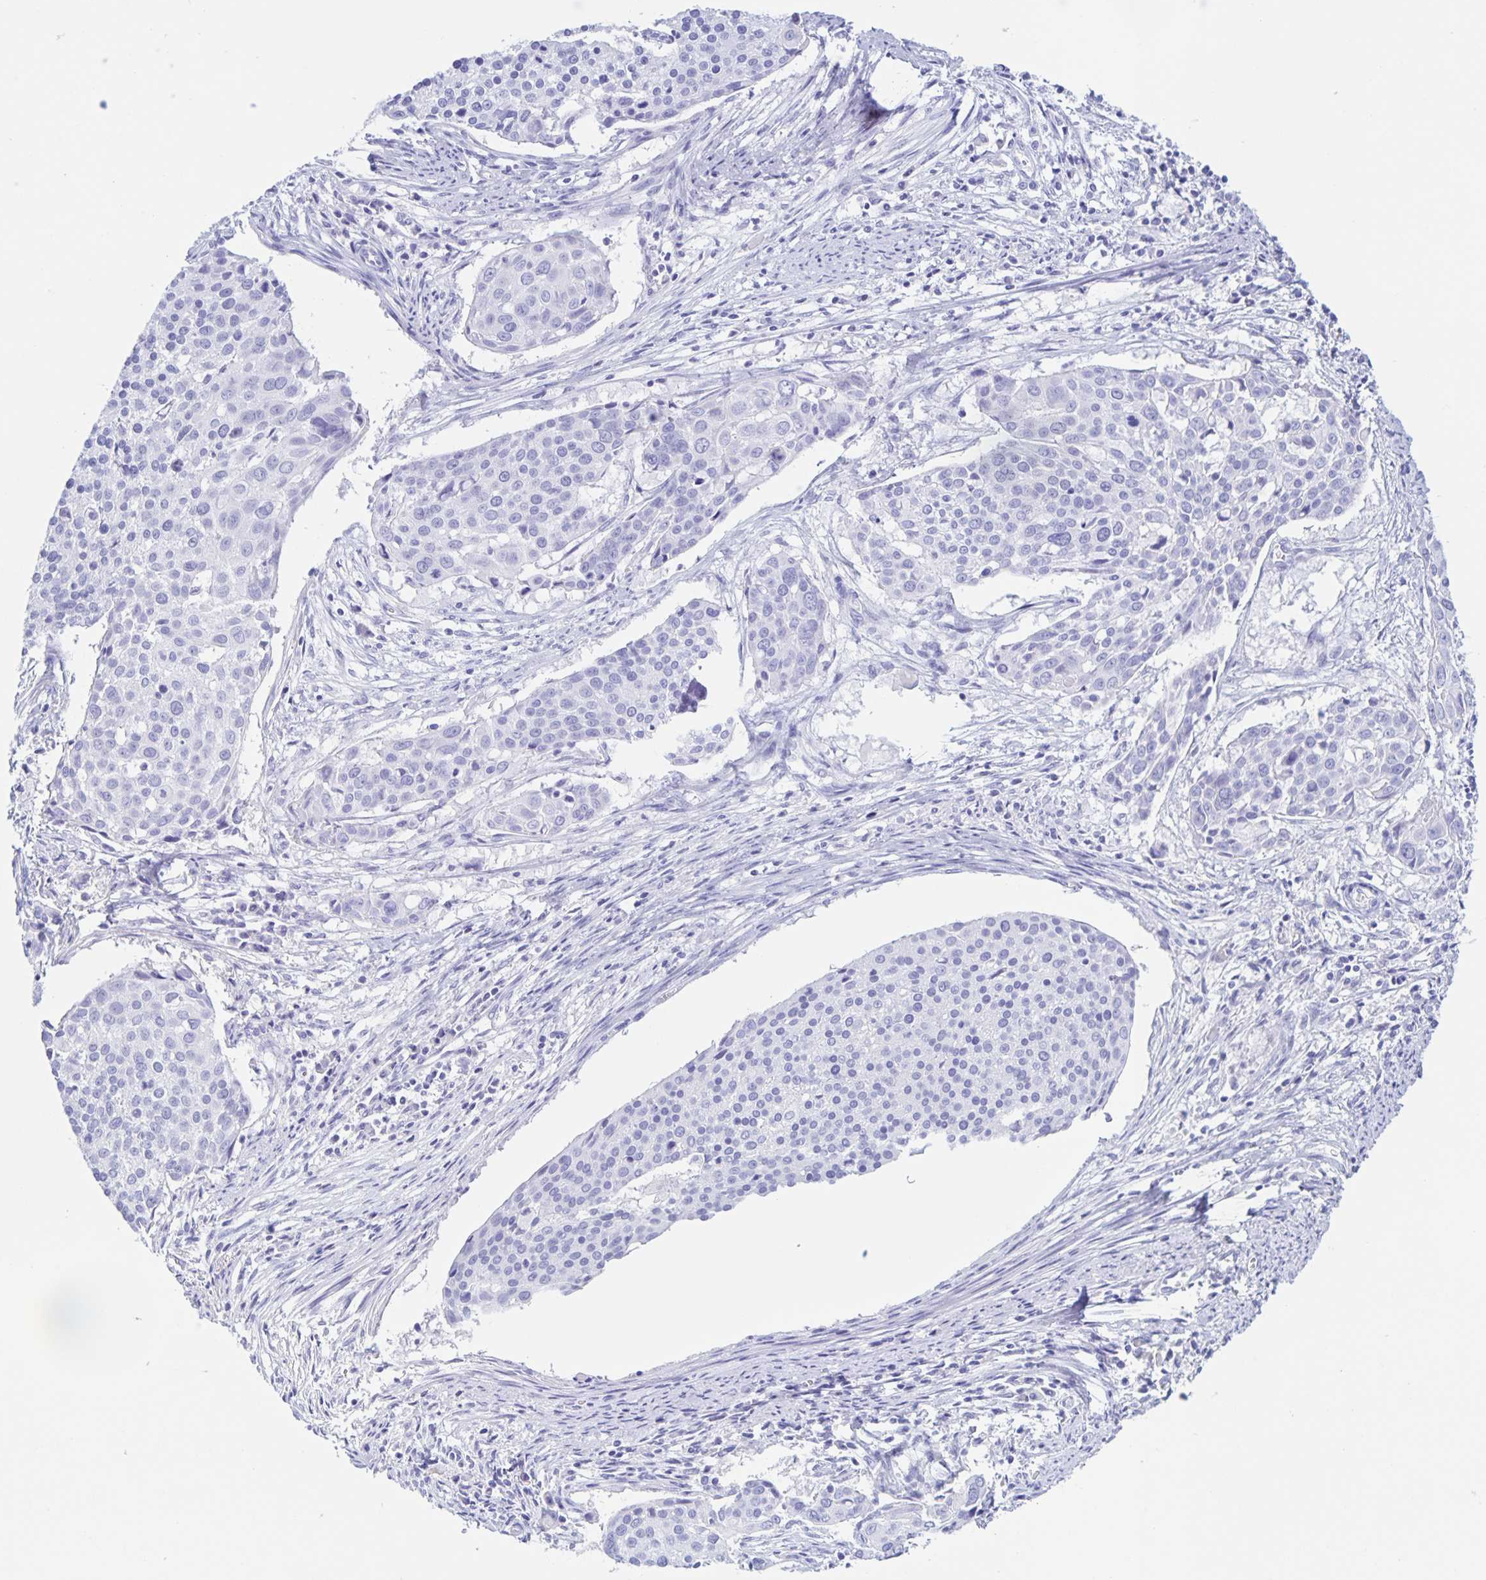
{"staining": {"intensity": "negative", "quantity": "none", "location": "none"}, "tissue": "cervical cancer", "cell_type": "Tumor cells", "image_type": "cancer", "snomed": [{"axis": "morphology", "description": "Squamous cell carcinoma, NOS"}, {"axis": "topography", "description": "Cervix"}], "caption": "Human squamous cell carcinoma (cervical) stained for a protein using immunohistochemistry (IHC) reveals no staining in tumor cells.", "gene": "DMBT1", "patient": {"sex": "female", "age": 39}}